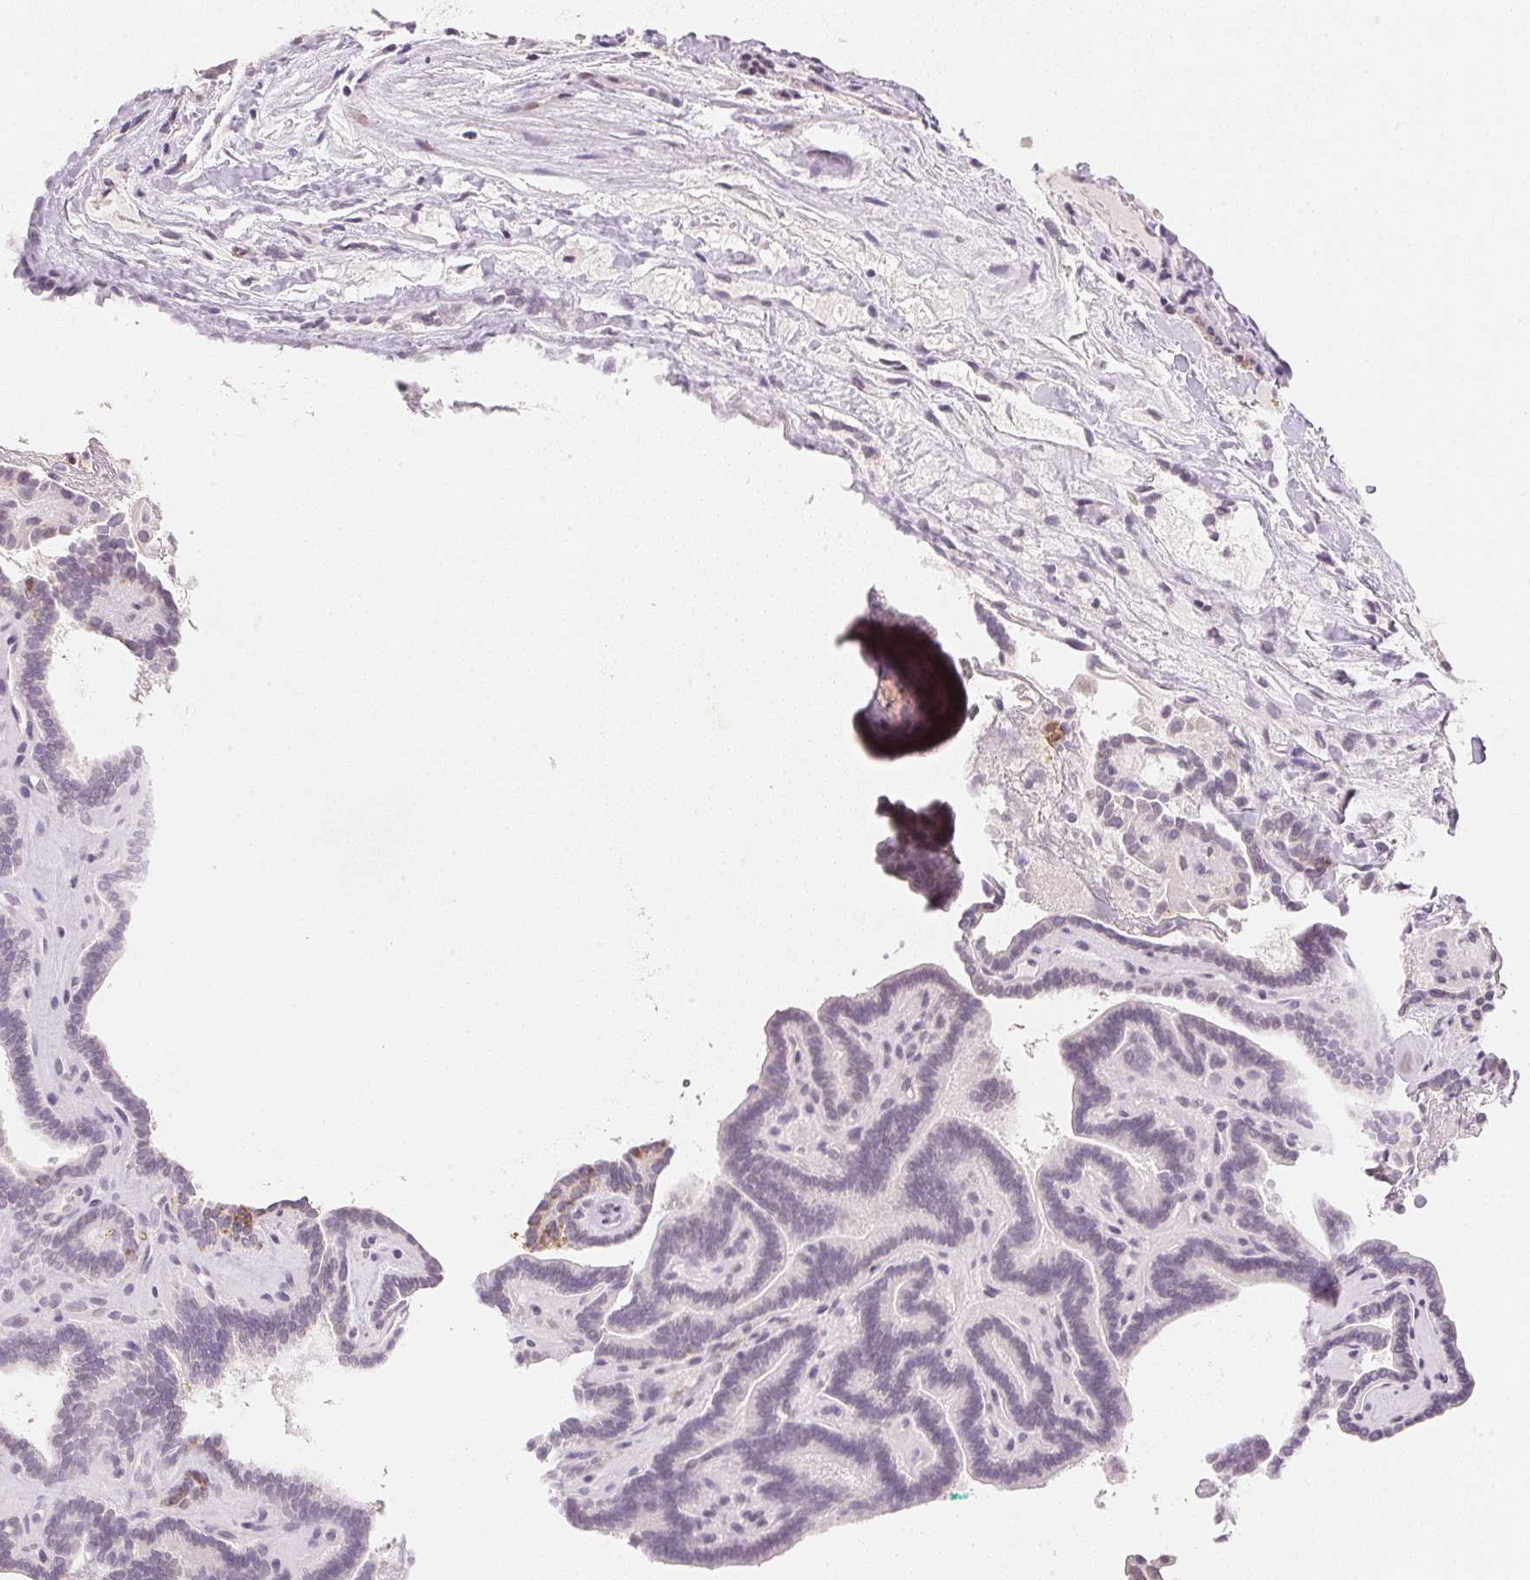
{"staining": {"intensity": "negative", "quantity": "none", "location": "none"}, "tissue": "thyroid cancer", "cell_type": "Tumor cells", "image_type": "cancer", "snomed": [{"axis": "morphology", "description": "Papillary adenocarcinoma, NOS"}, {"axis": "topography", "description": "Thyroid gland"}], "caption": "Tumor cells are negative for protein expression in human thyroid papillary adenocarcinoma.", "gene": "SMTN", "patient": {"sex": "female", "age": 21}}